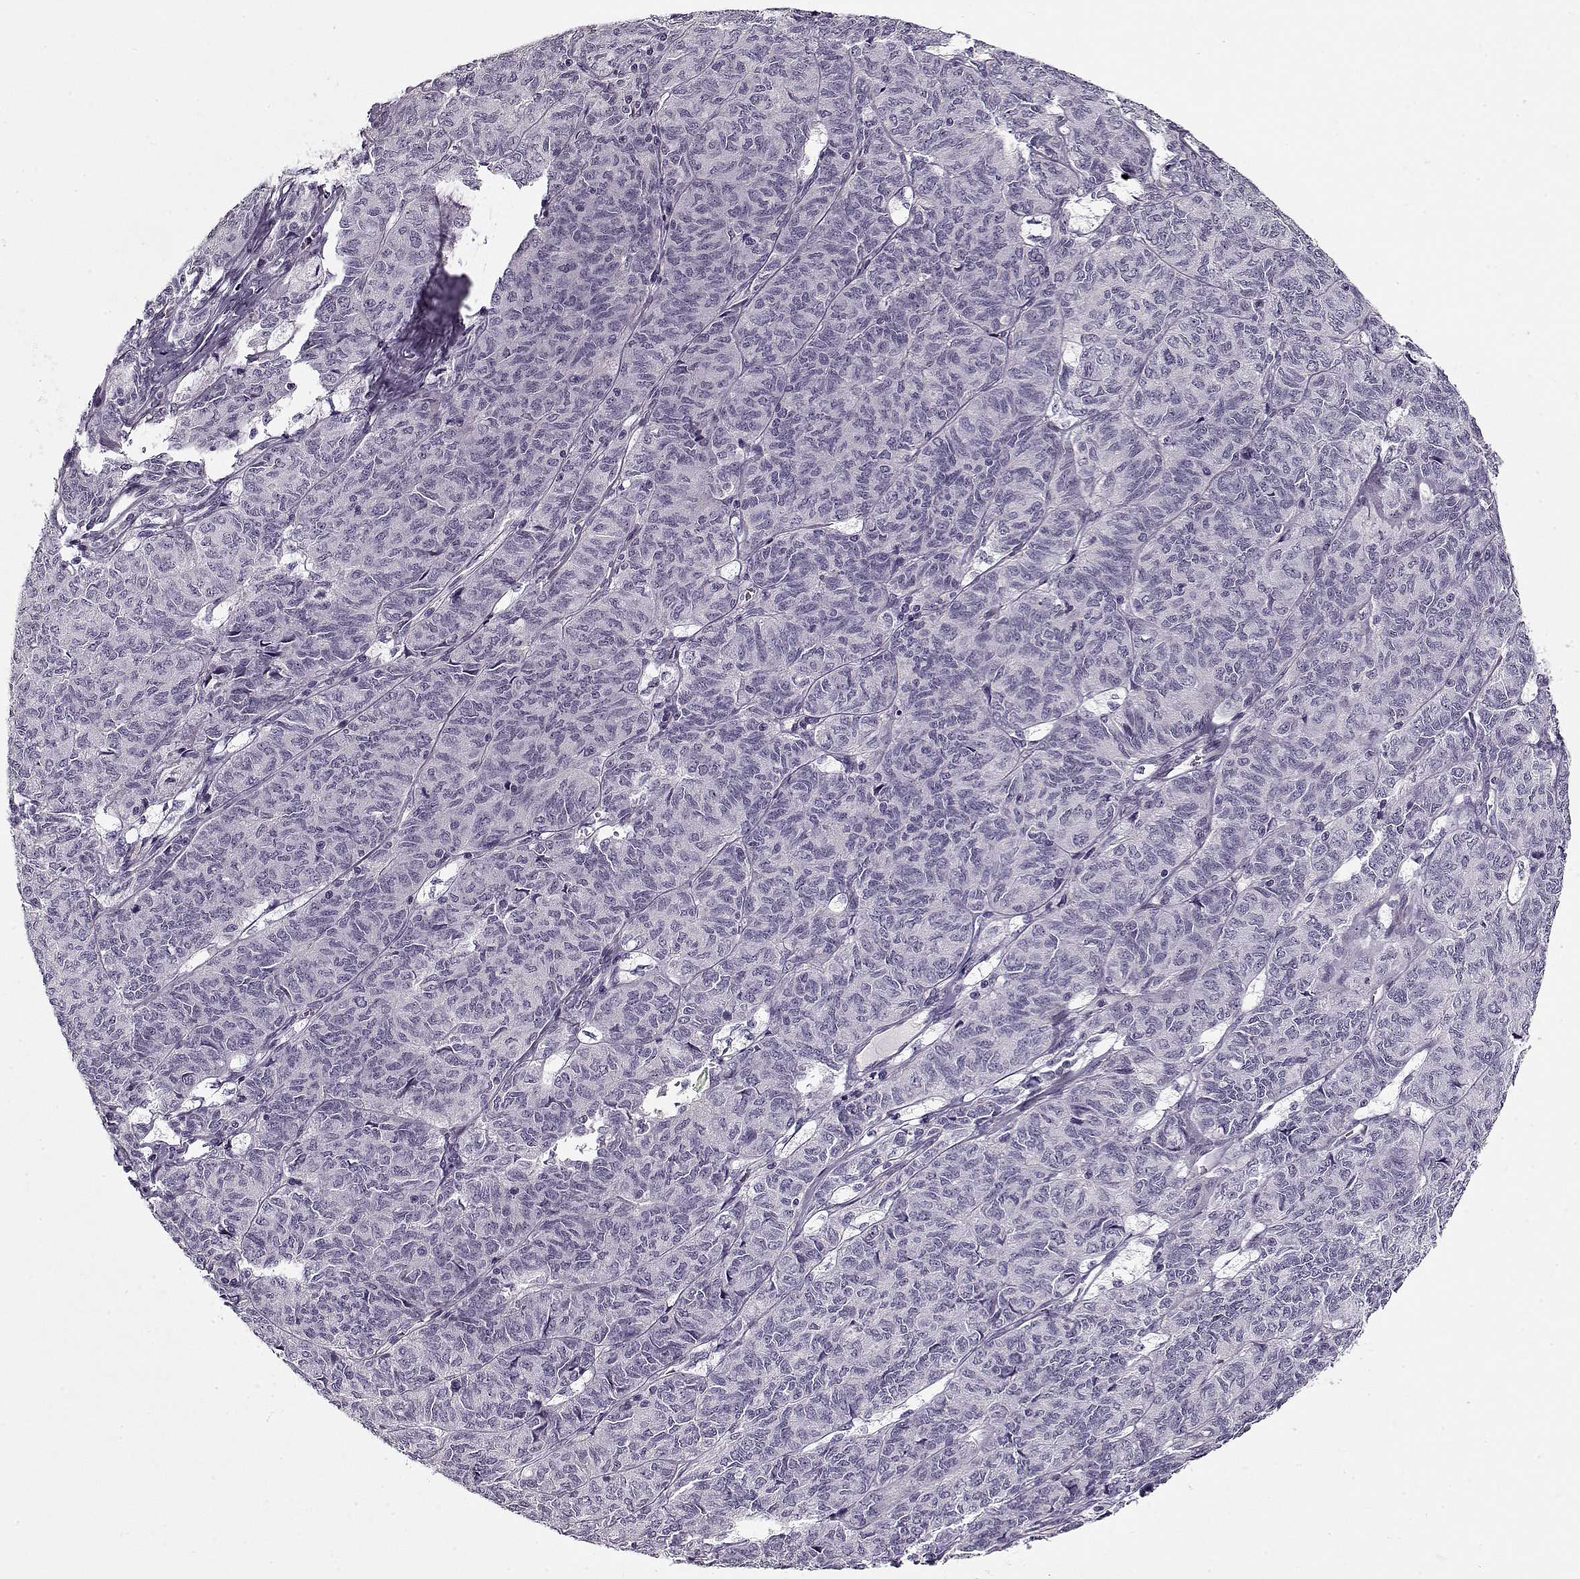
{"staining": {"intensity": "negative", "quantity": "none", "location": "none"}, "tissue": "ovarian cancer", "cell_type": "Tumor cells", "image_type": "cancer", "snomed": [{"axis": "morphology", "description": "Carcinoma, endometroid"}, {"axis": "topography", "description": "Ovary"}], "caption": "Immunohistochemistry (IHC) of human ovarian cancer (endometroid carcinoma) exhibits no expression in tumor cells.", "gene": "CCDC136", "patient": {"sex": "female", "age": 80}}